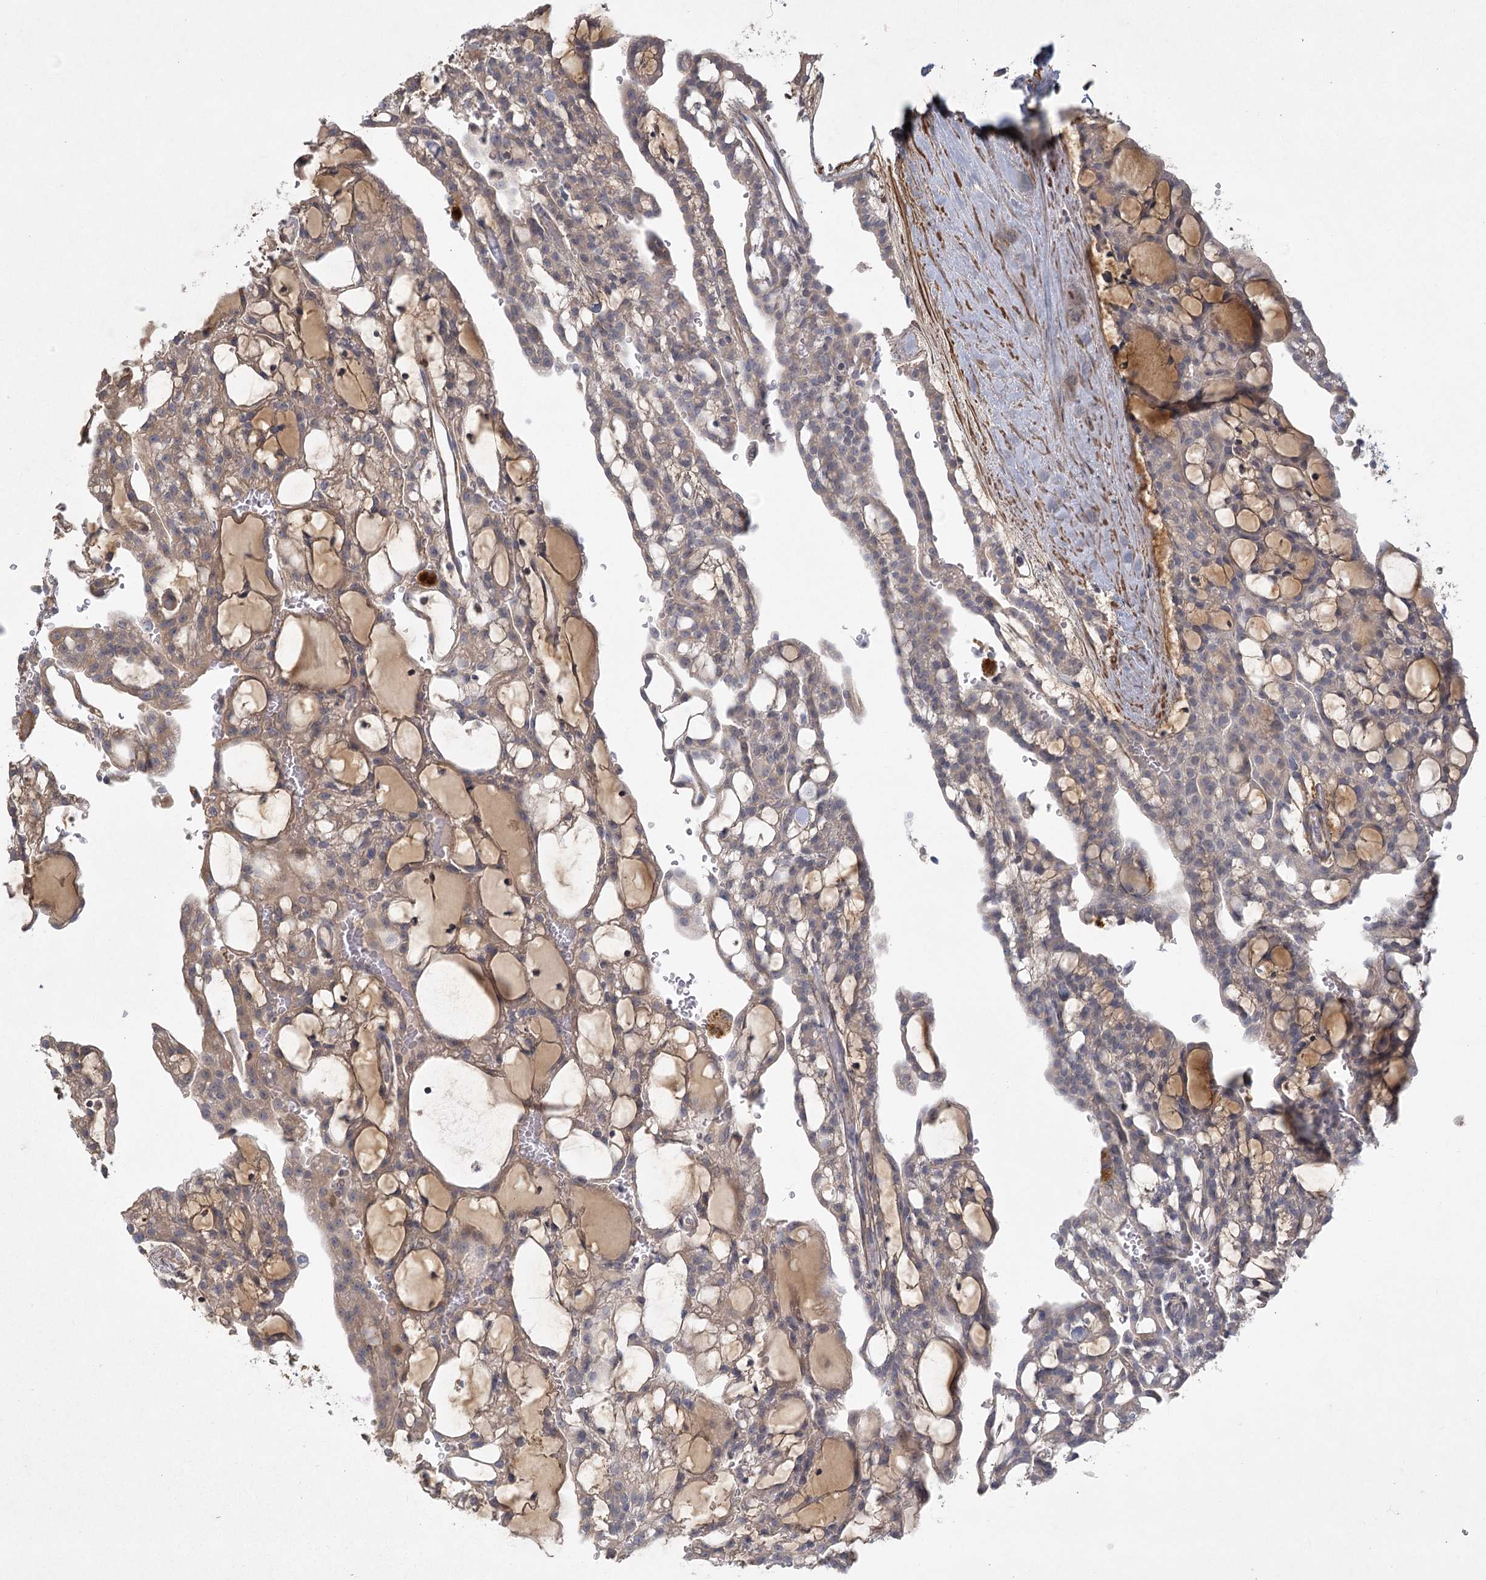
{"staining": {"intensity": "weak", "quantity": "<25%", "location": "cytoplasmic/membranous"}, "tissue": "renal cancer", "cell_type": "Tumor cells", "image_type": "cancer", "snomed": [{"axis": "morphology", "description": "Adenocarcinoma, NOS"}, {"axis": "topography", "description": "Kidney"}], "caption": "The IHC photomicrograph has no significant expression in tumor cells of renal cancer tissue.", "gene": "INPP4B", "patient": {"sex": "male", "age": 63}}